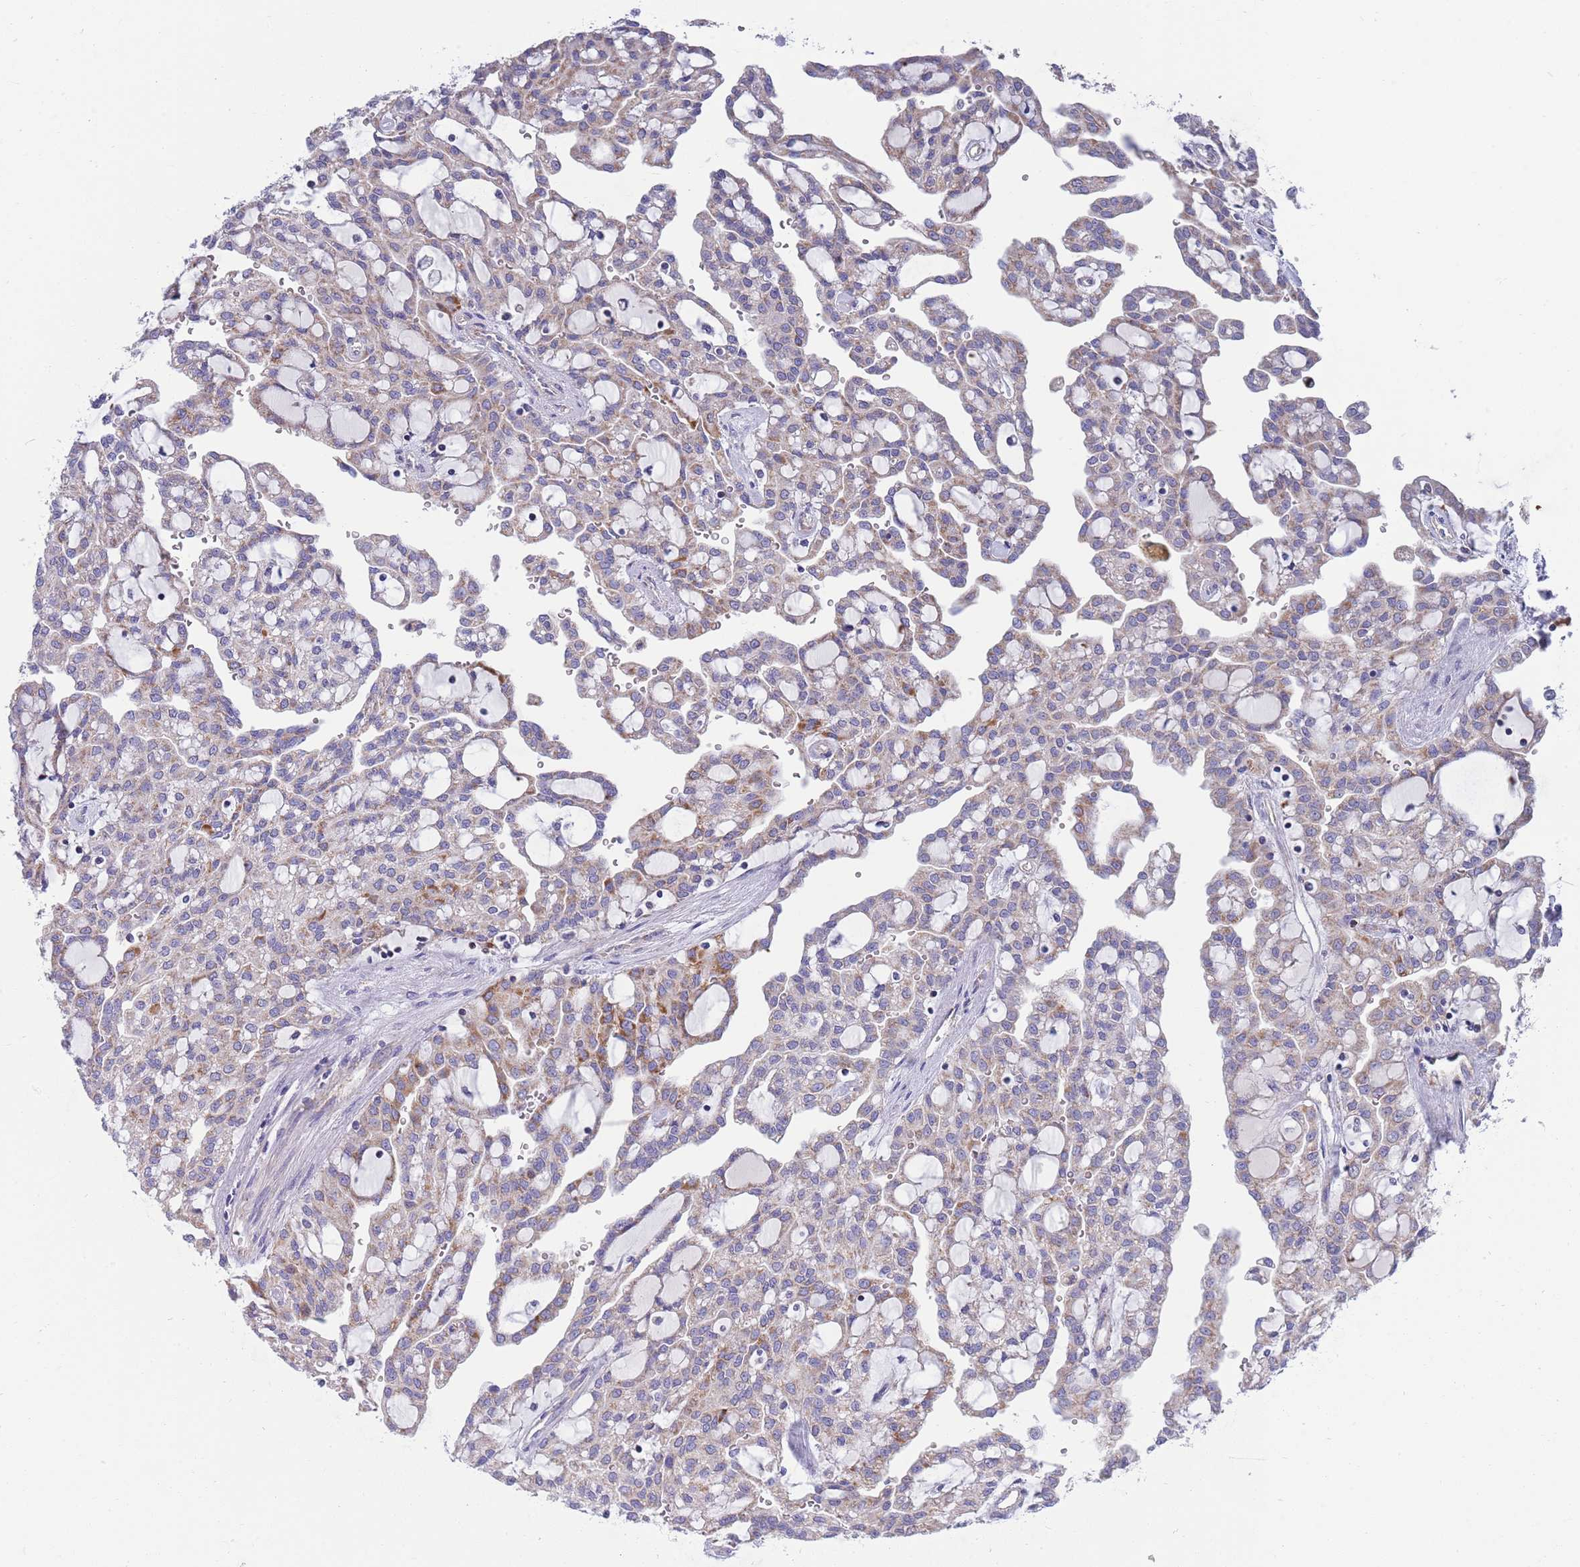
{"staining": {"intensity": "moderate", "quantity": "<25%", "location": "cytoplasmic/membranous"}, "tissue": "renal cancer", "cell_type": "Tumor cells", "image_type": "cancer", "snomed": [{"axis": "morphology", "description": "Adenocarcinoma, NOS"}, {"axis": "topography", "description": "Kidney"}], "caption": "Immunohistochemical staining of renal cancer demonstrates low levels of moderate cytoplasmic/membranous protein expression in approximately <25% of tumor cells. (brown staining indicates protein expression, while blue staining denotes nuclei).", "gene": "EMC8", "patient": {"sex": "male", "age": 63}}